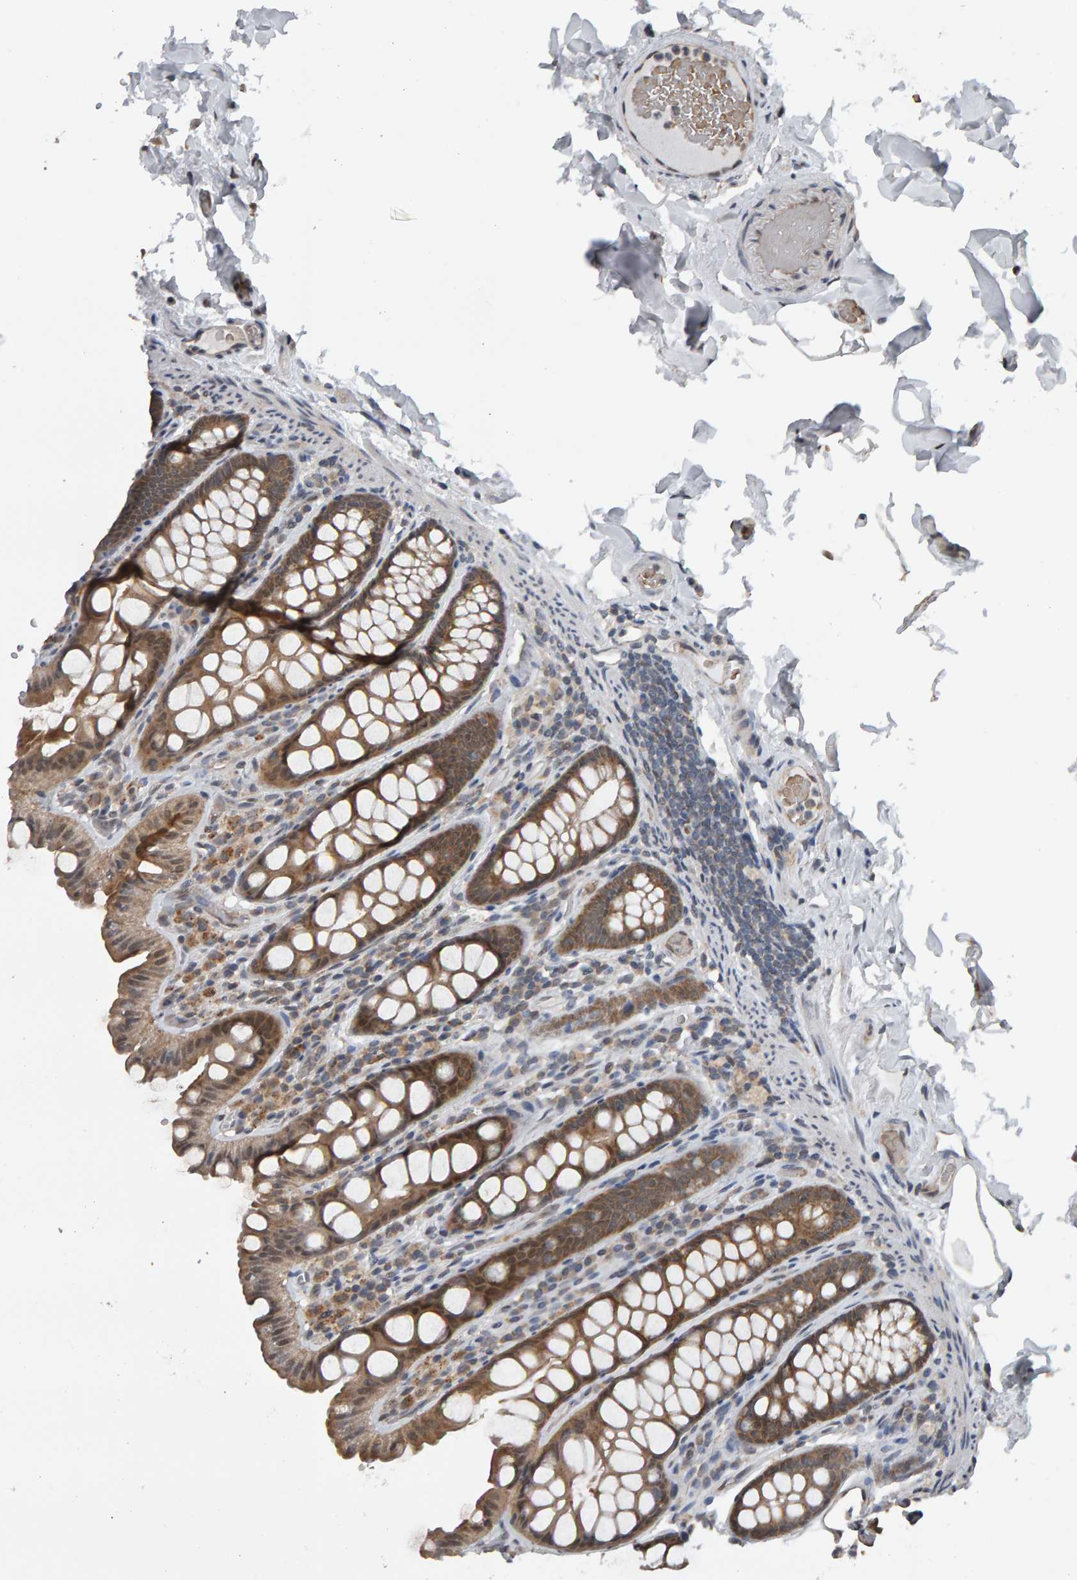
{"staining": {"intensity": "moderate", "quantity": ">75%", "location": "cytoplasmic/membranous"}, "tissue": "colon", "cell_type": "Endothelial cells", "image_type": "normal", "snomed": [{"axis": "morphology", "description": "Normal tissue, NOS"}, {"axis": "topography", "description": "Colon"}, {"axis": "topography", "description": "Peripheral nerve tissue"}], "caption": "Brown immunohistochemical staining in normal colon demonstrates moderate cytoplasmic/membranous staining in about >75% of endothelial cells. The staining was performed using DAB to visualize the protein expression in brown, while the nuclei were stained in blue with hematoxylin (Magnification: 20x).", "gene": "COASY", "patient": {"sex": "female", "age": 61}}